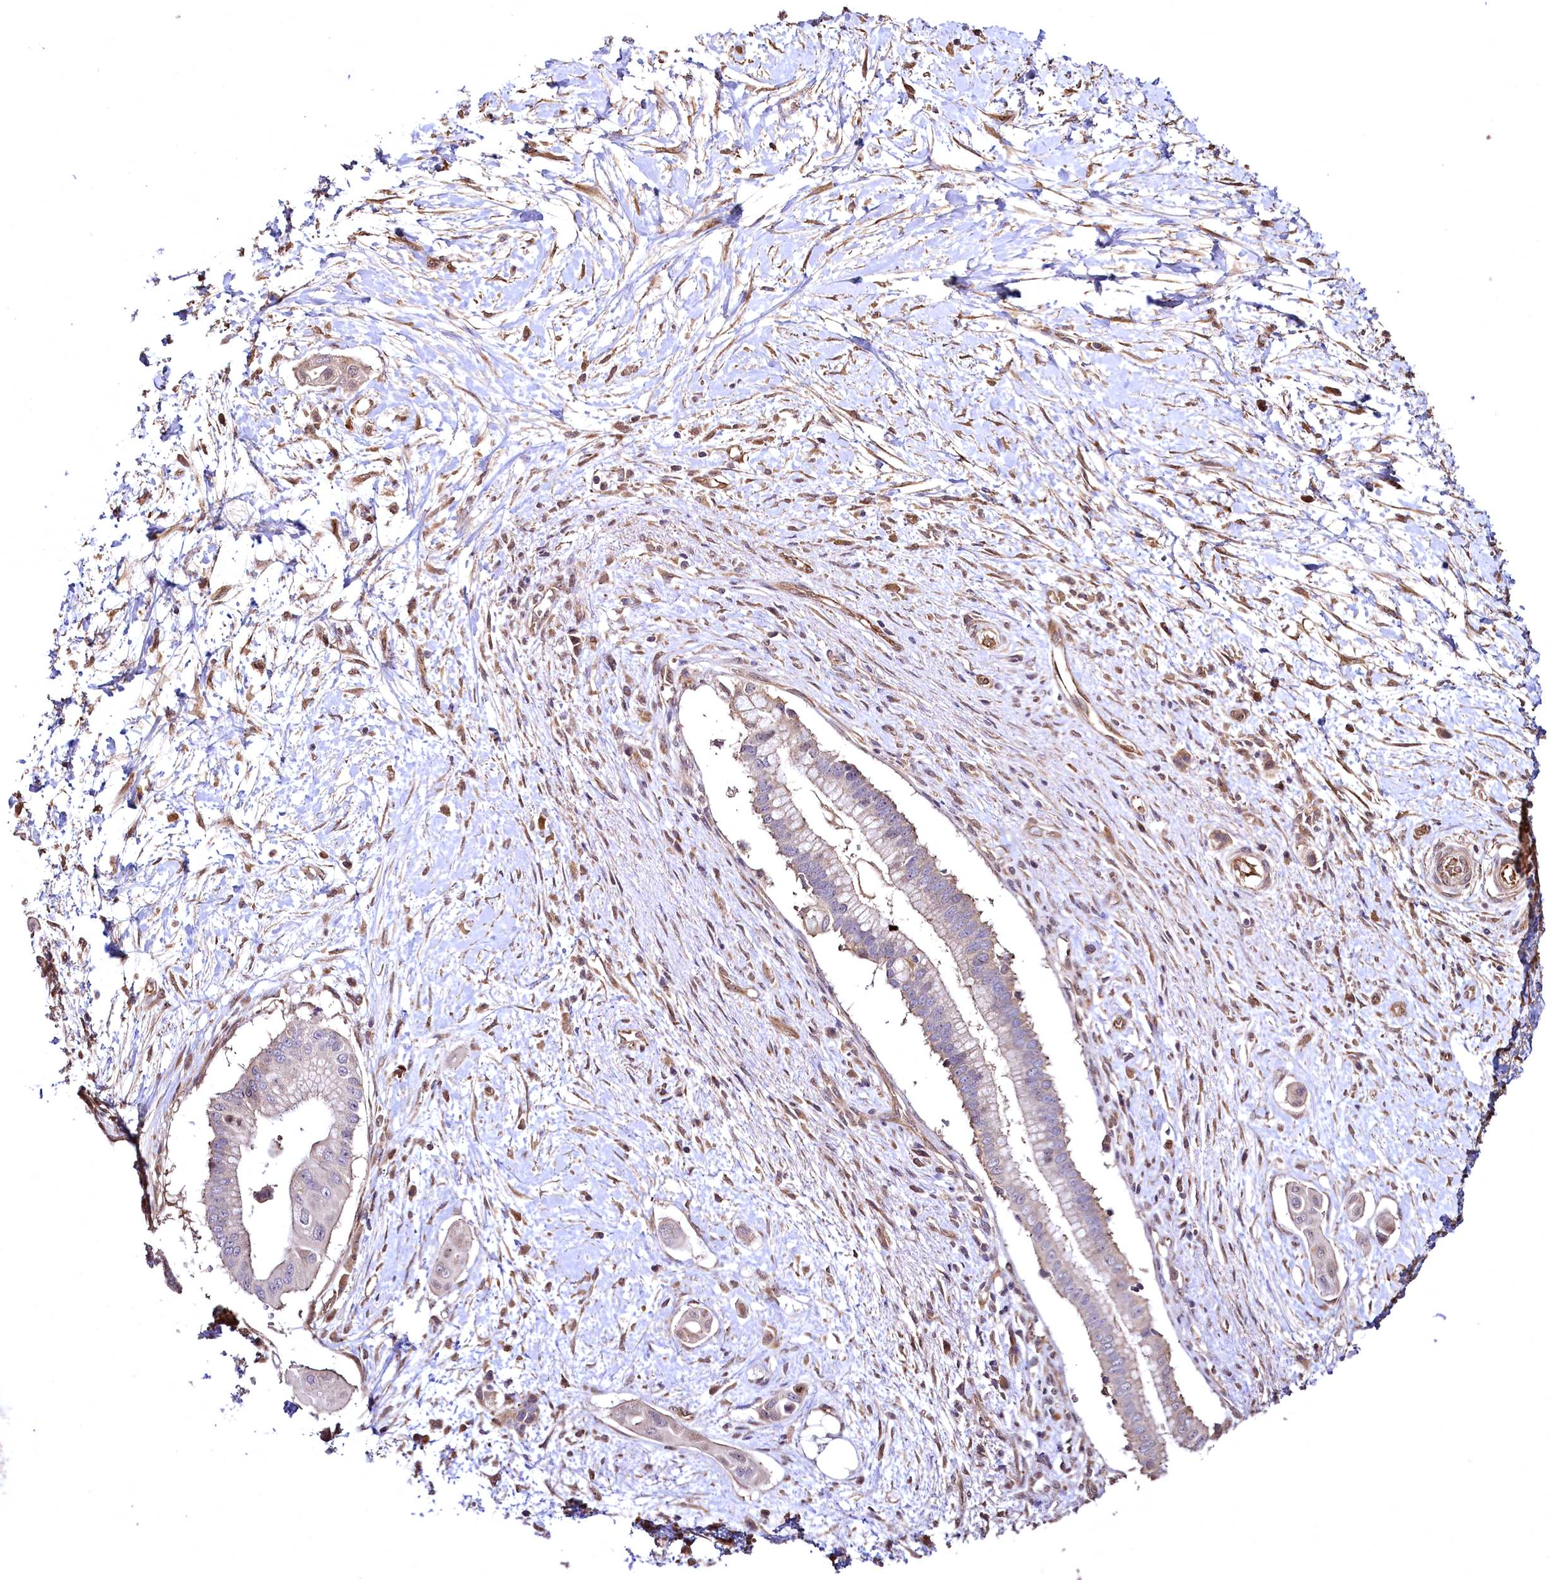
{"staining": {"intensity": "negative", "quantity": "none", "location": "none"}, "tissue": "pancreatic cancer", "cell_type": "Tumor cells", "image_type": "cancer", "snomed": [{"axis": "morphology", "description": "Adenocarcinoma, NOS"}, {"axis": "topography", "description": "Pancreas"}], "caption": "Immunohistochemistry of human adenocarcinoma (pancreatic) exhibits no positivity in tumor cells.", "gene": "TBCEL", "patient": {"sex": "male", "age": 68}}